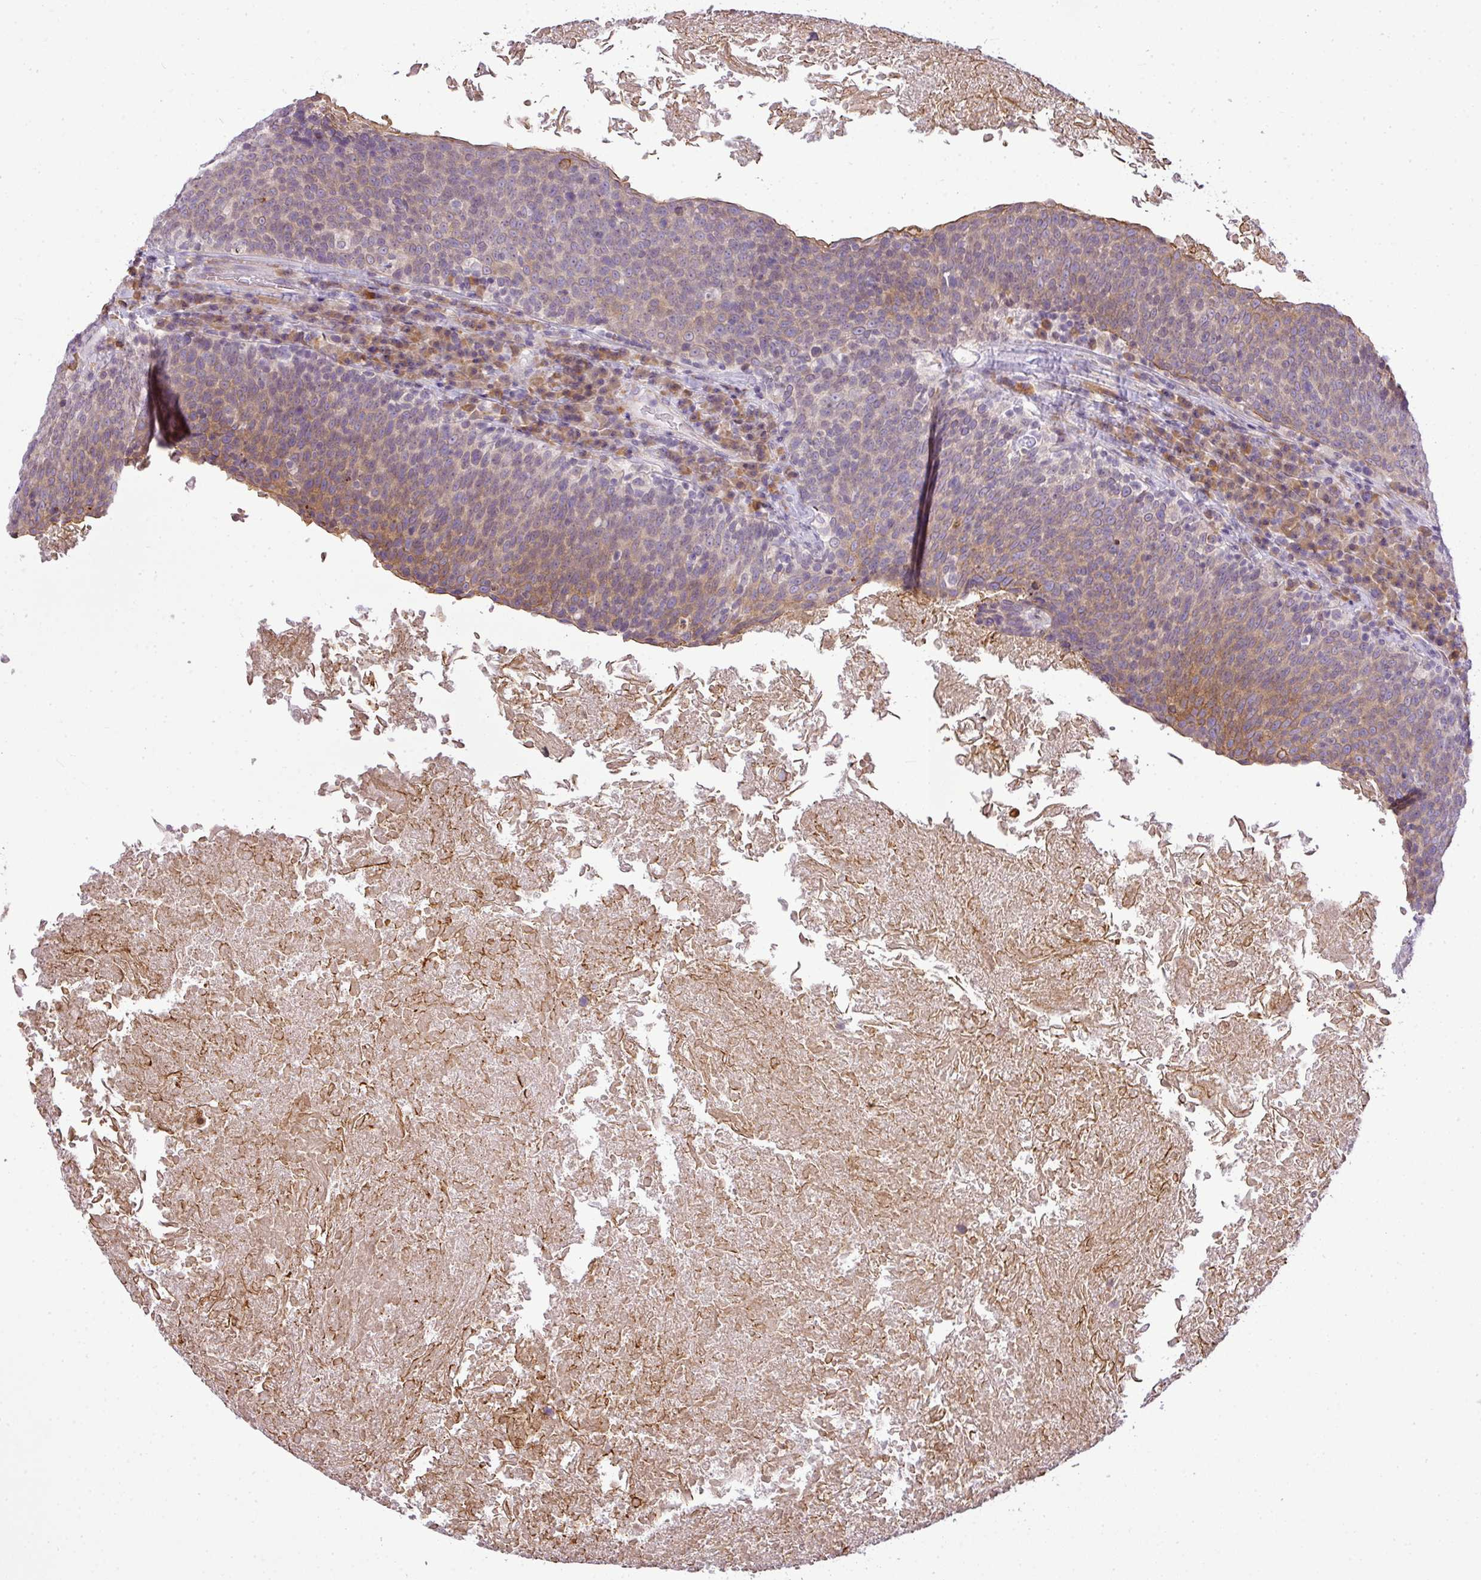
{"staining": {"intensity": "weak", "quantity": "<25%", "location": "cytoplasmic/membranous"}, "tissue": "head and neck cancer", "cell_type": "Tumor cells", "image_type": "cancer", "snomed": [{"axis": "morphology", "description": "Squamous cell carcinoma, NOS"}, {"axis": "morphology", "description": "Squamous cell carcinoma, metastatic, NOS"}, {"axis": "topography", "description": "Lymph node"}, {"axis": "topography", "description": "Head-Neck"}], "caption": "DAB (3,3'-diaminobenzidine) immunohistochemical staining of human head and neck squamous cell carcinoma exhibits no significant expression in tumor cells.", "gene": "COX18", "patient": {"sex": "male", "age": 62}}